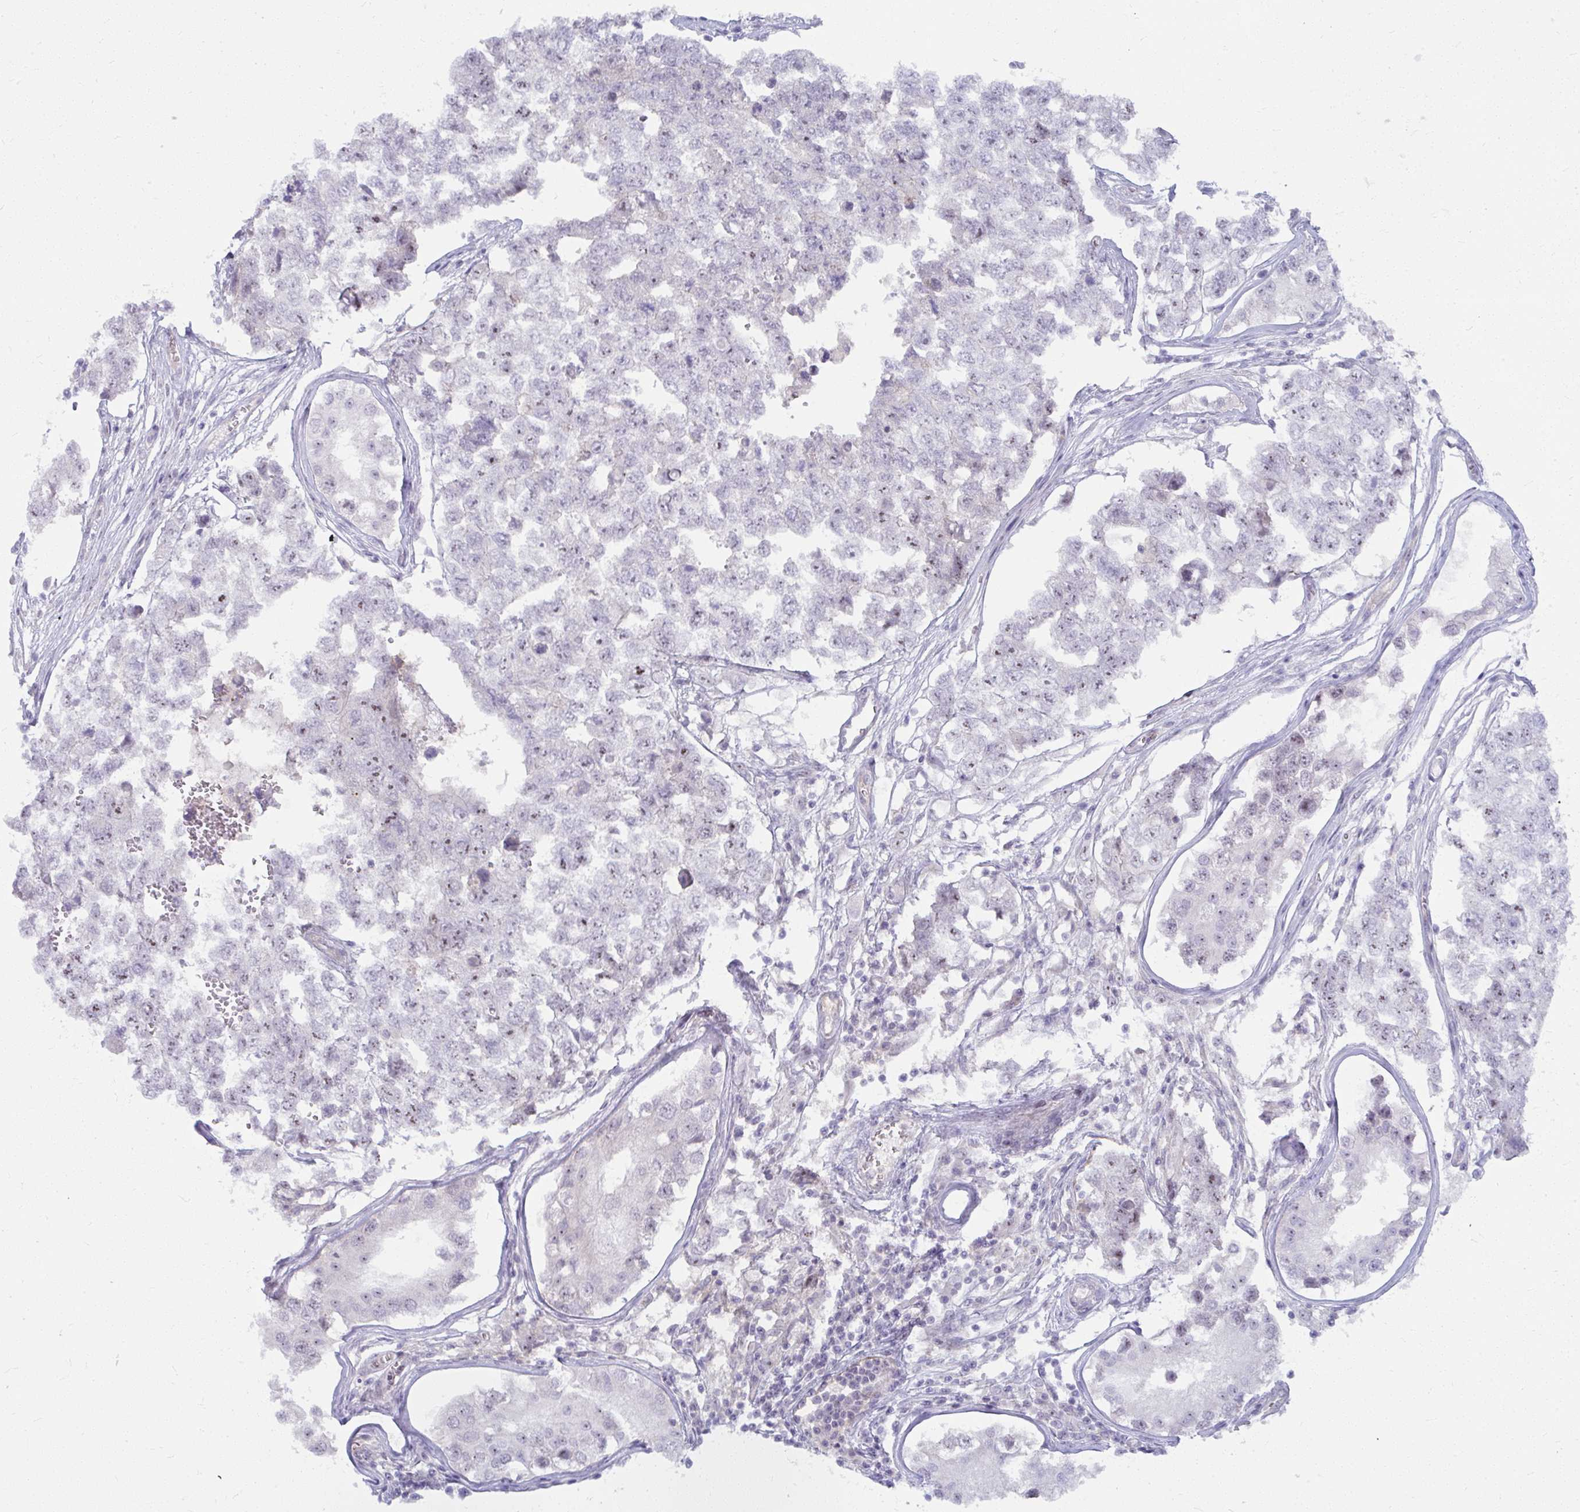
{"staining": {"intensity": "weak", "quantity": "<25%", "location": "nuclear"}, "tissue": "testis cancer", "cell_type": "Tumor cells", "image_type": "cancer", "snomed": [{"axis": "morphology", "description": "Carcinoma, Embryonal, NOS"}, {"axis": "topography", "description": "Testis"}], "caption": "Immunohistochemistry (IHC) image of neoplastic tissue: embryonal carcinoma (testis) stained with DAB (3,3'-diaminobenzidine) exhibits no significant protein expression in tumor cells. The staining was performed using DAB (3,3'-diaminobenzidine) to visualize the protein expression in brown, while the nuclei were stained in blue with hematoxylin (Magnification: 20x).", "gene": "MUS81", "patient": {"sex": "male", "age": 18}}